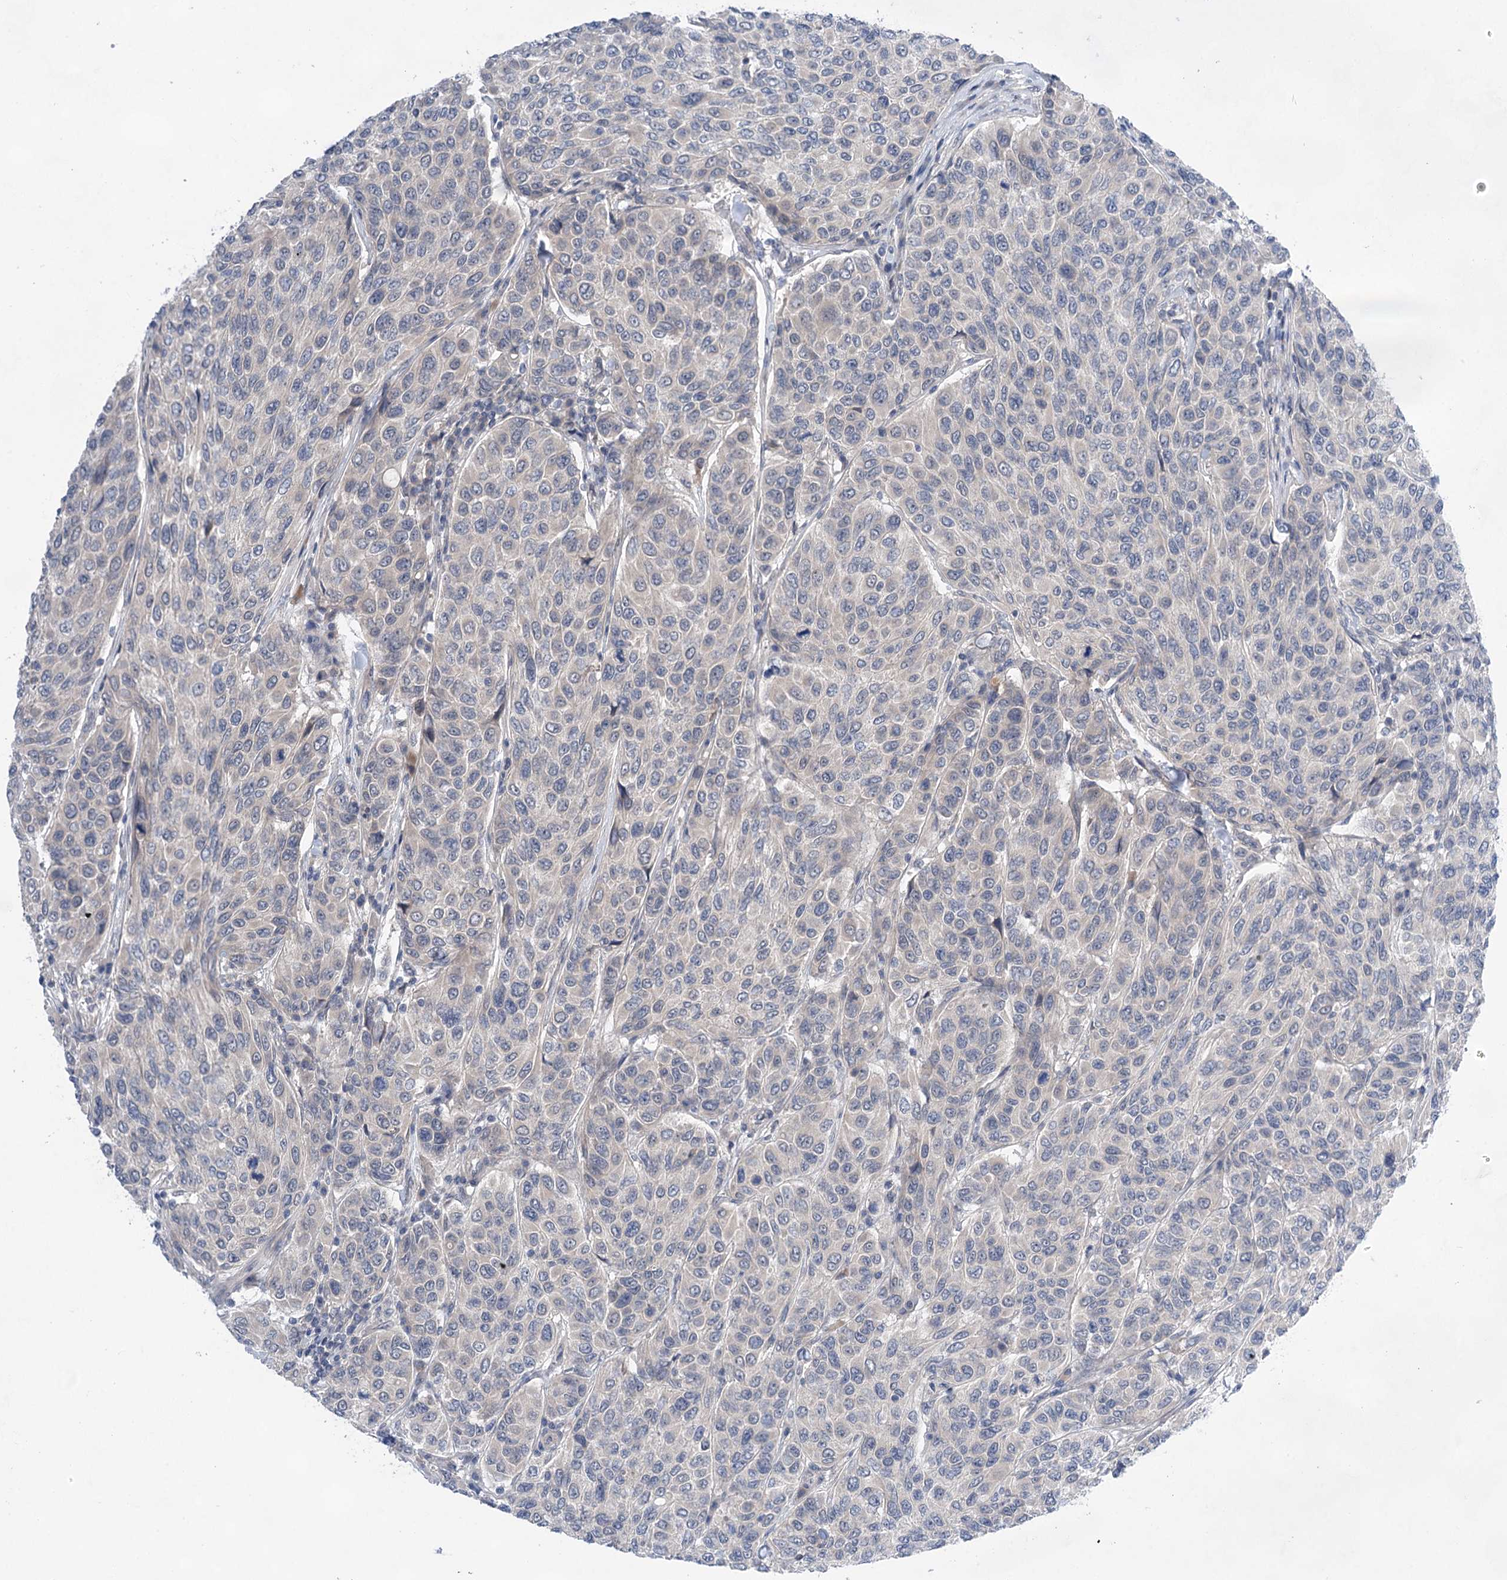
{"staining": {"intensity": "negative", "quantity": "none", "location": "none"}, "tissue": "breast cancer", "cell_type": "Tumor cells", "image_type": "cancer", "snomed": [{"axis": "morphology", "description": "Duct carcinoma"}, {"axis": "topography", "description": "Breast"}], "caption": "A high-resolution micrograph shows immunohistochemistry staining of infiltrating ductal carcinoma (breast), which reveals no significant expression in tumor cells. Brightfield microscopy of immunohistochemistry stained with DAB (brown) and hematoxylin (blue), captured at high magnification.", "gene": "LALBA", "patient": {"sex": "female", "age": 55}}